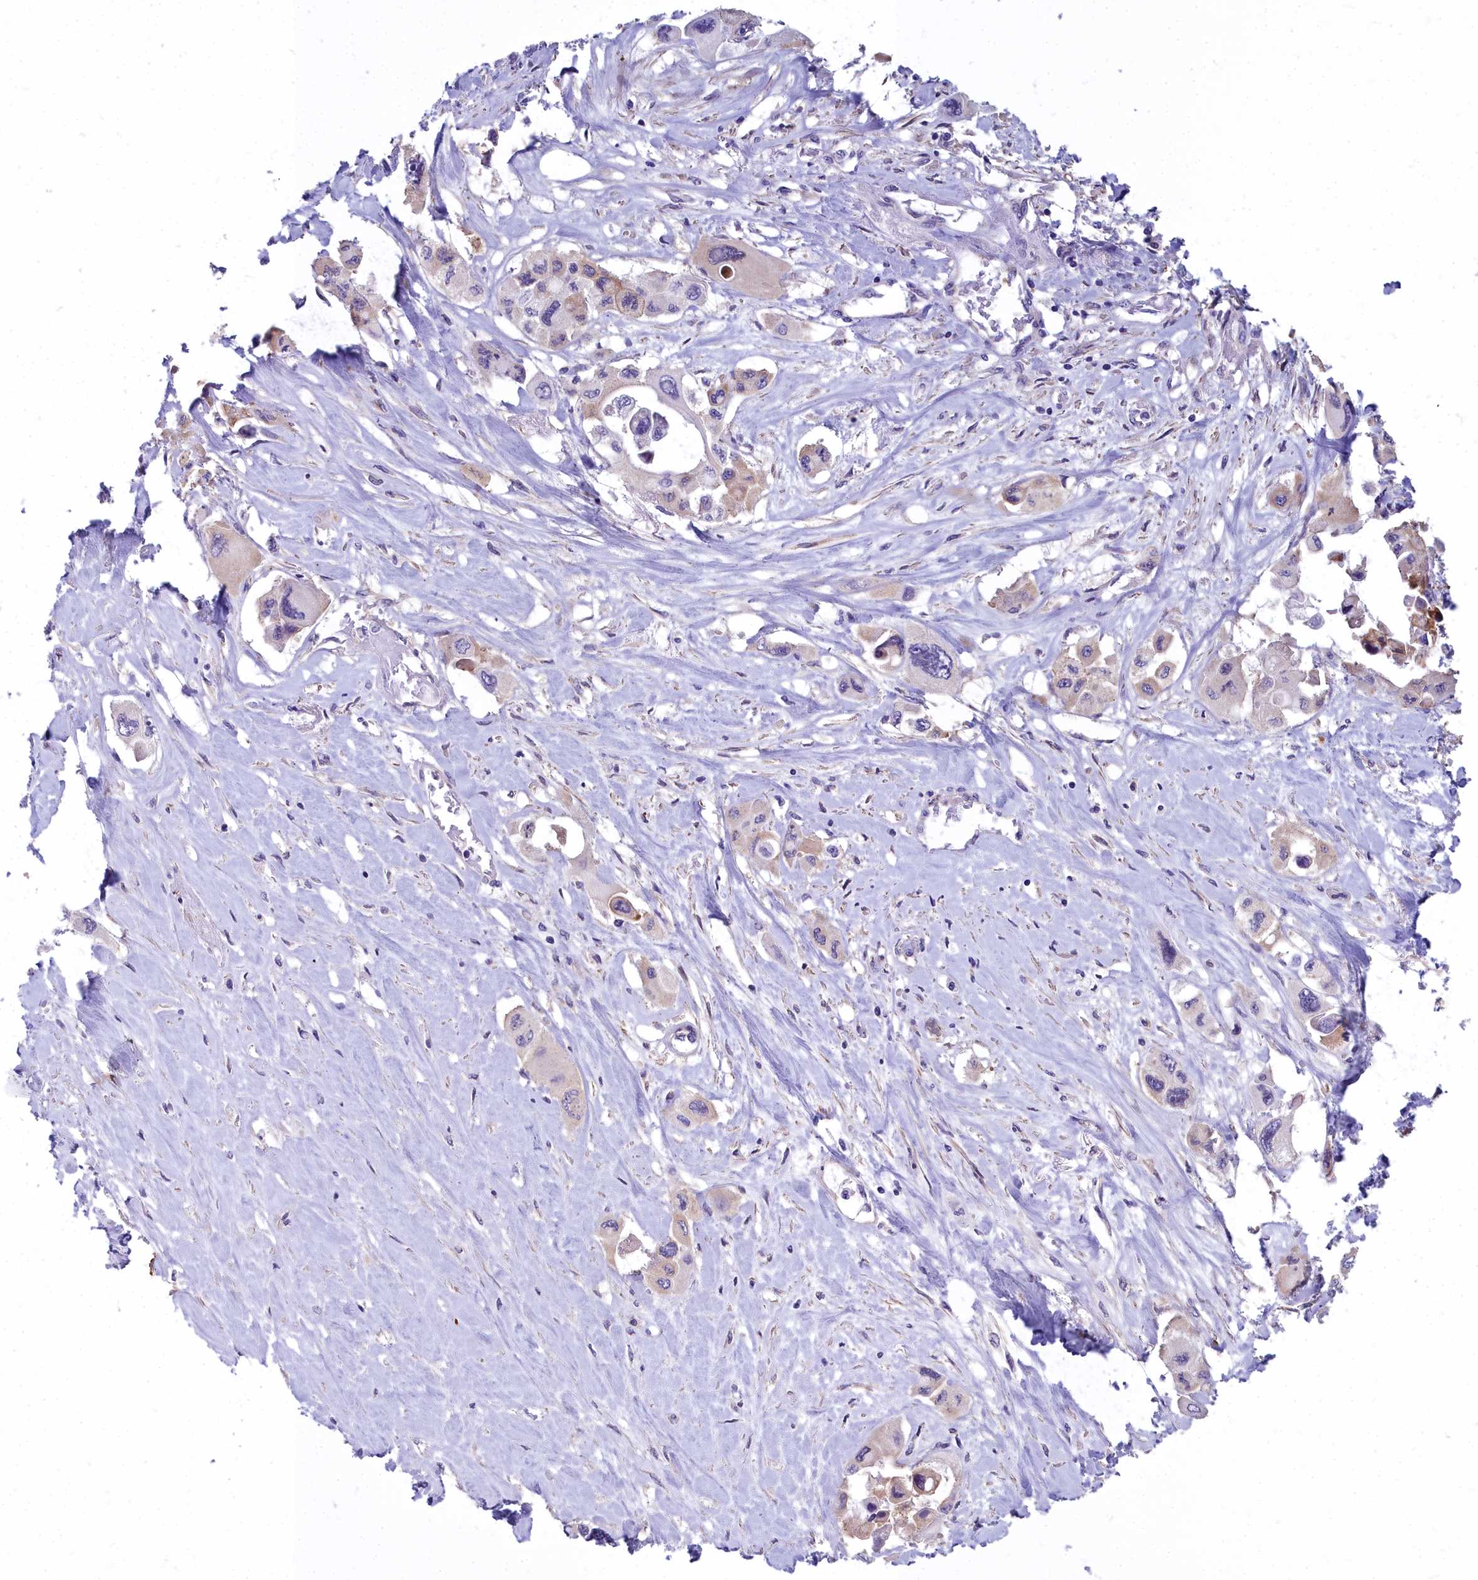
{"staining": {"intensity": "weak", "quantity": "25%-75%", "location": "cytoplasmic/membranous"}, "tissue": "pancreatic cancer", "cell_type": "Tumor cells", "image_type": "cancer", "snomed": [{"axis": "morphology", "description": "Adenocarcinoma, NOS"}, {"axis": "topography", "description": "Pancreas"}], "caption": "IHC photomicrograph of neoplastic tissue: human pancreatic cancer (adenocarcinoma) stained using IHC shows low levels of weak protein expression localized specifically in the cytoplasmic/membranous of tumor cells, appearing as a cytoplasmic/membranous brown color.", "gene": "HLA-DOA", "patient": {"sex": "male", "age": 92}}